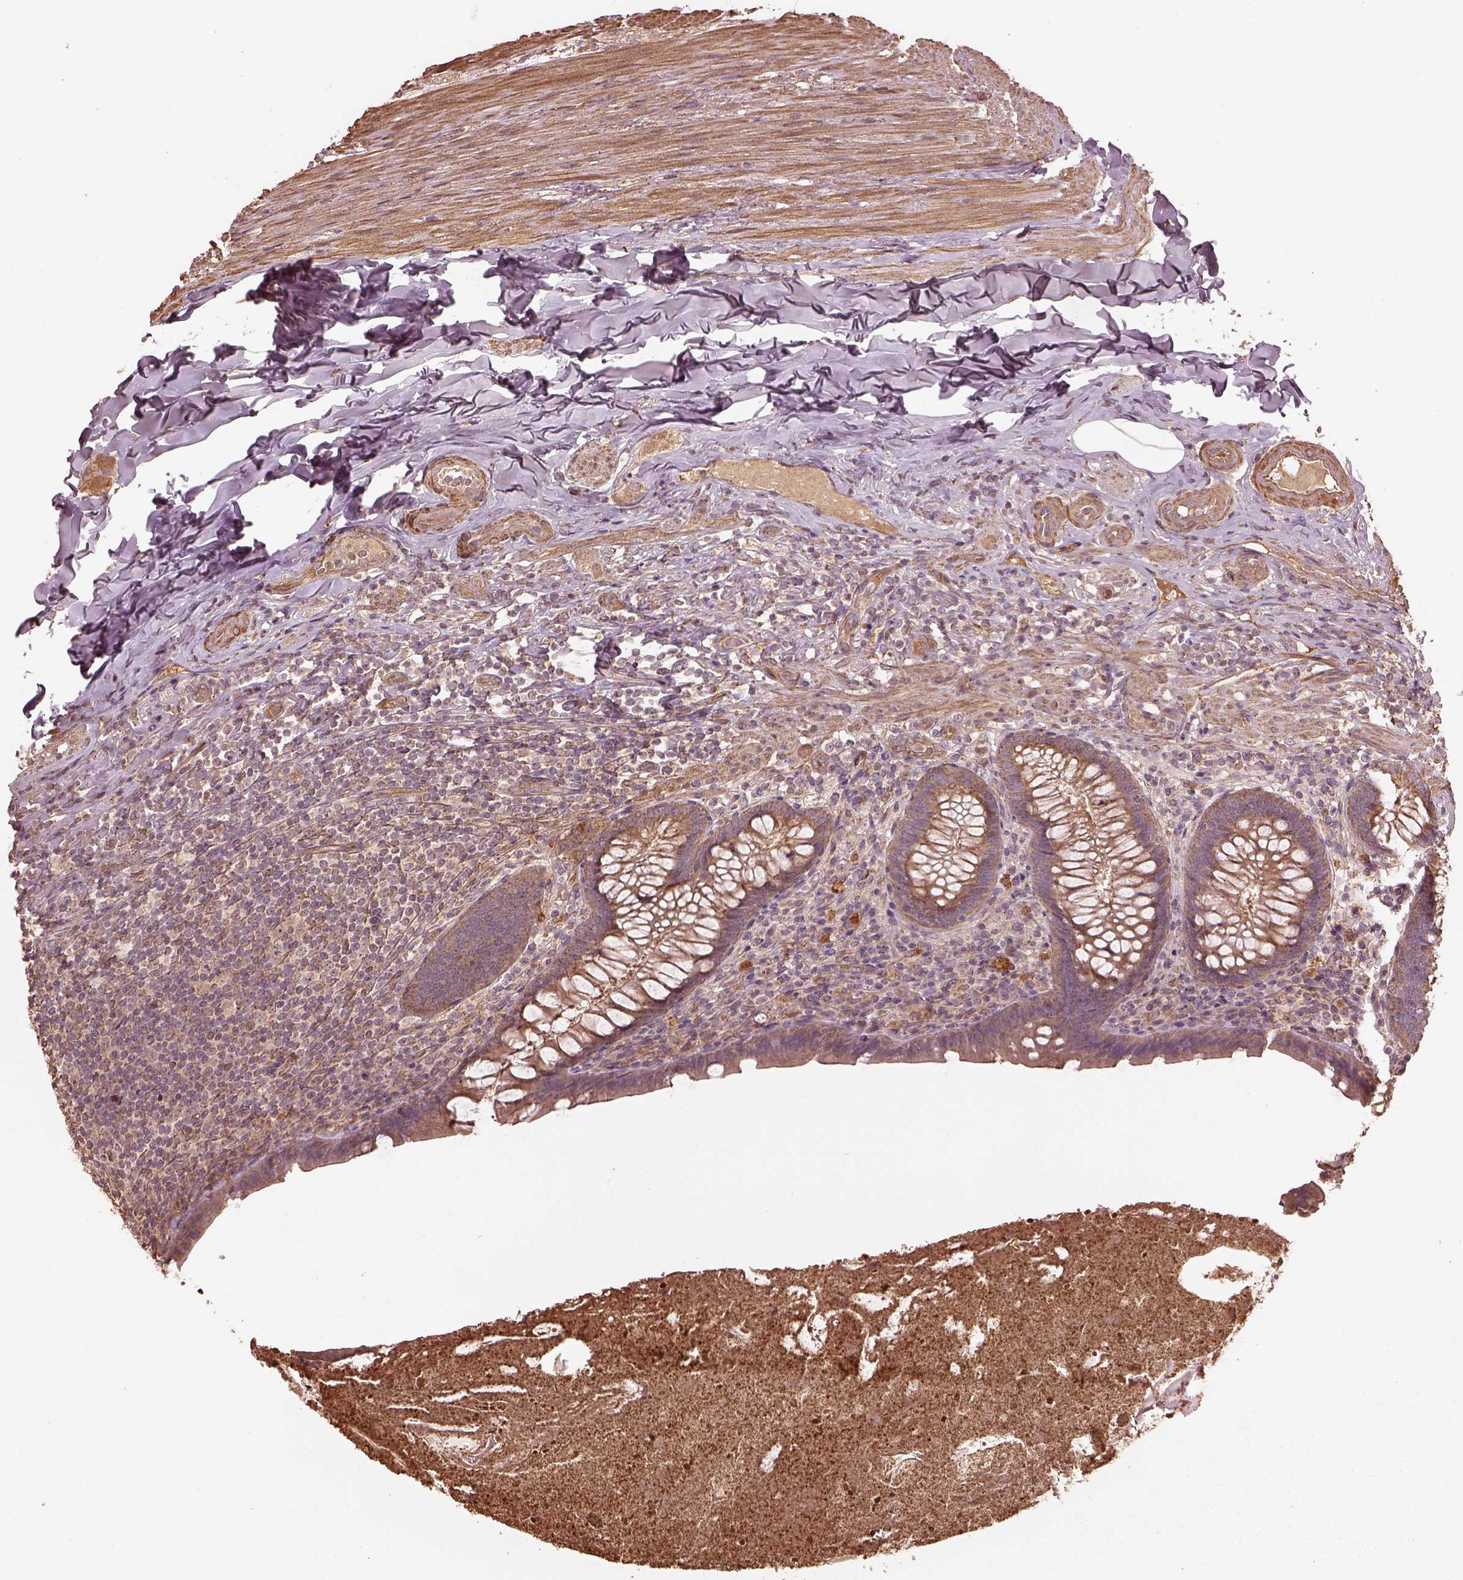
{"staining": {"intensity": "moderate", "quantity": ">75%", "location": "cytoplasmic/membranous"}, "tissue": "appendix", "cell_type": "Glandular cells", "image_type": "normal", "snomed": [{"axis": "morphology", "description": "Normal tissue, NOS"}, {"axis": "topography", "description": "Appendix"}], "caption": "Human appendix stained with a brown dye displays moderate cytoplasmic/membranous positive staining in about >75% of glandular cells.", "gene": "METTL4", "patient": {"sex": "male", "age": 47}}